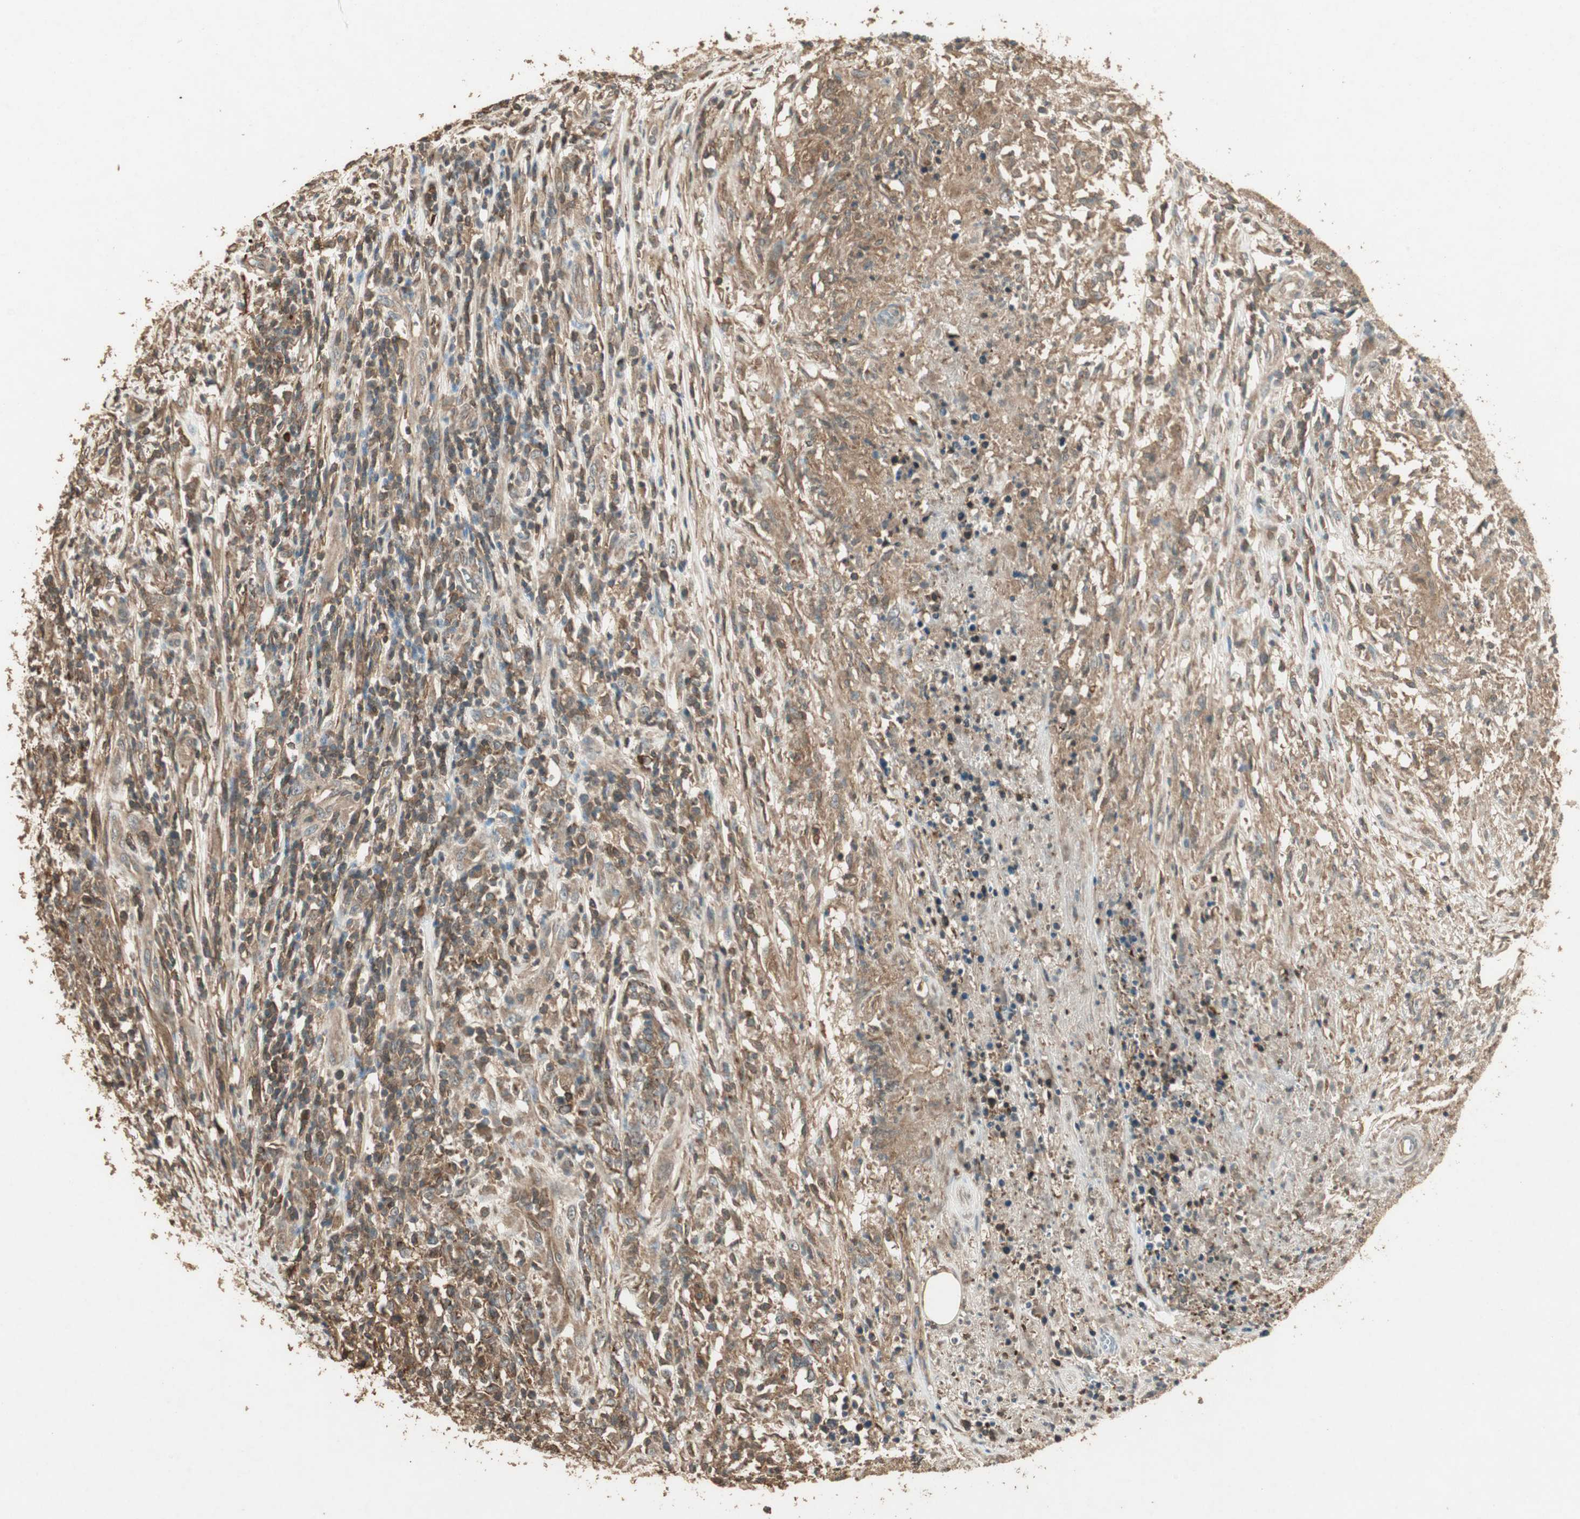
{"staining": {"intensity": "strong", "quantity": ">75%", "location": "cytoplasmic/membranous"}, "tissue": "lymphoma", "cell_type": "Tumor cells", "image_type": "cancer", "snomed": [{"axis": "morphology", "description": "Malignant lymphoma, non-Hodgkin's type, High grade"}, {"axis": "topography", "description": "Lymph node"}], "caption": "Protein staining reveals strong cytoplasmic/membranous expression in about >75% of tumor cells in high-grade malignant lymphoma, non-Hodgkin's type.", "gene": "USP2", "patient": {"sex": "female", "age": 84}}